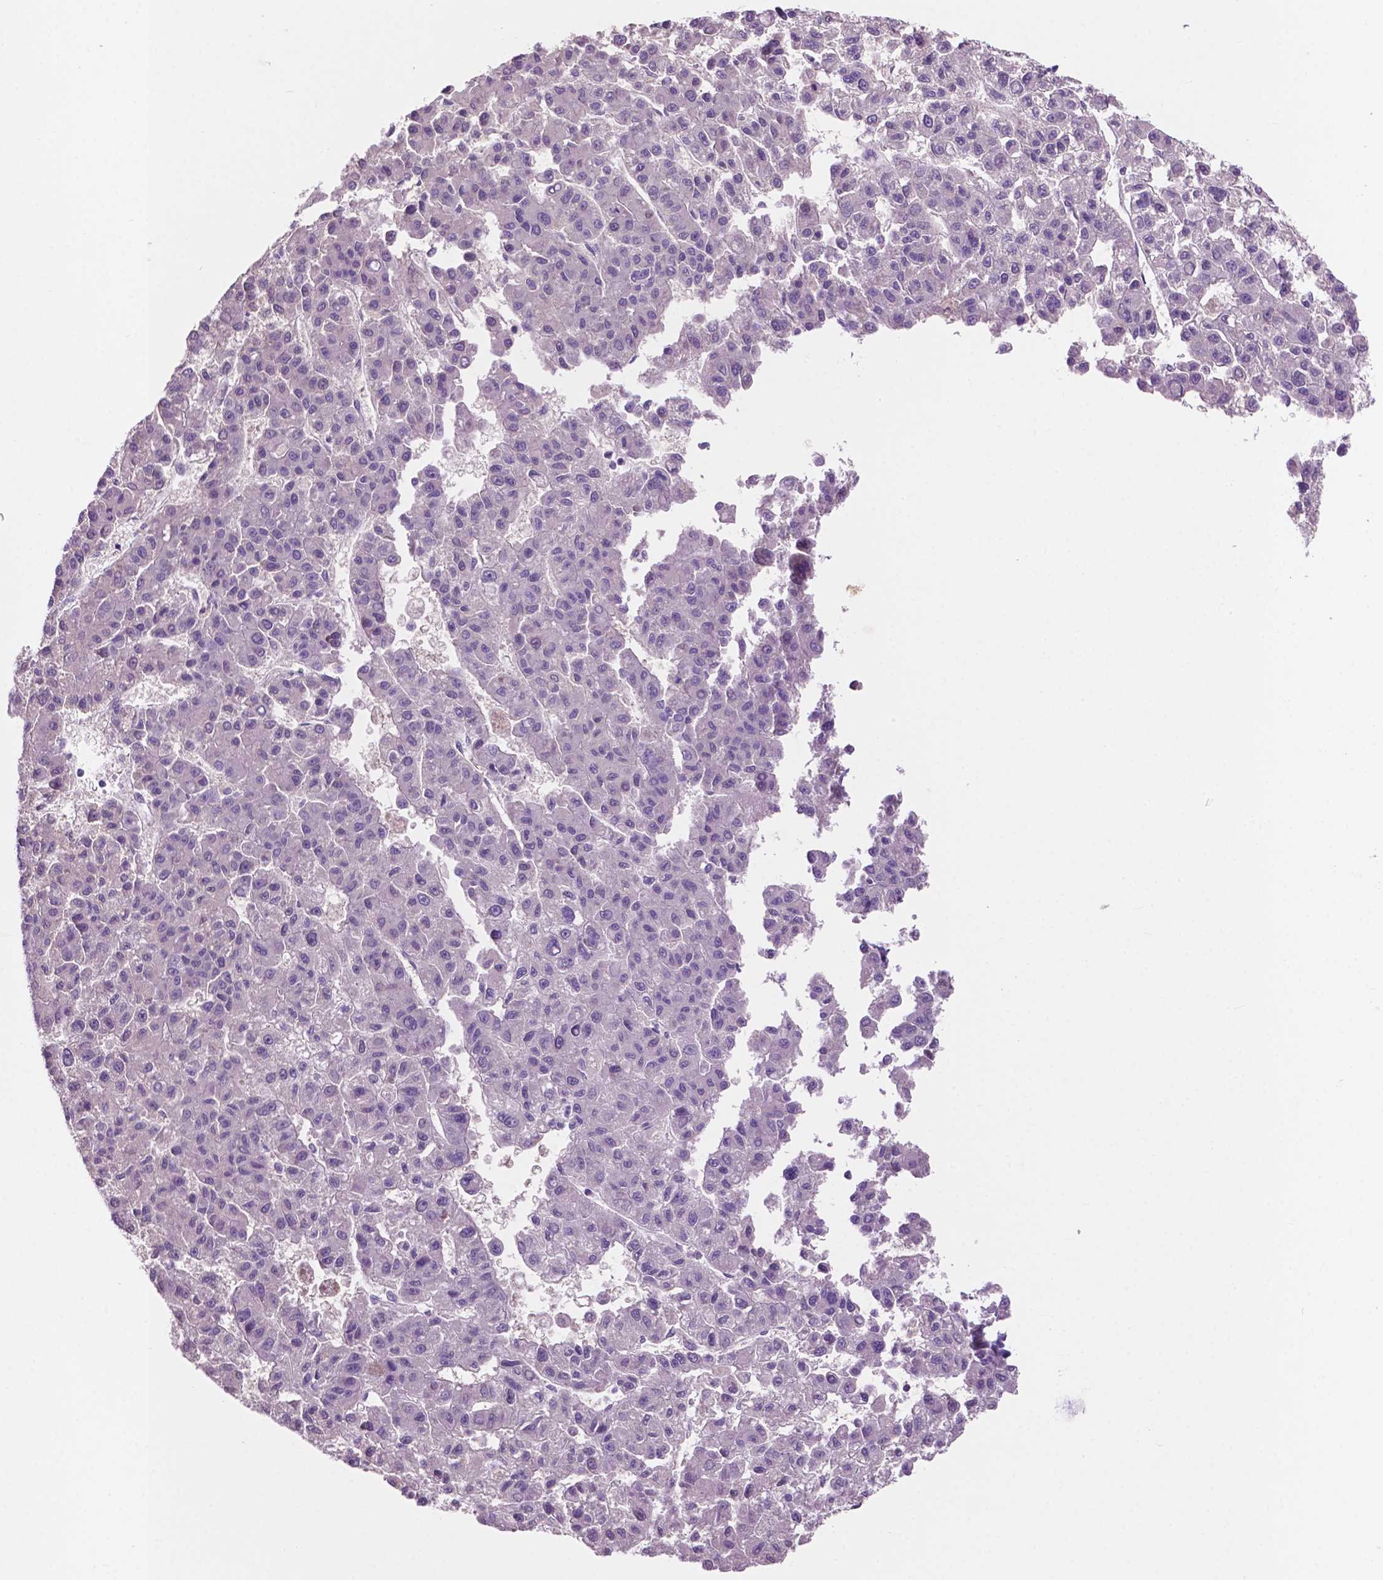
{"staining": {"intensity": "negative", "quantity": "none", "location": "none"}, "tissue": "liver cancer", "cell_type": "Tumor cells", "image_type": "cancer", "snomed": [{"axis": "morphology", "description": "Carcinoma, Hepatocellular, NOS"}, {"axis": "topography", "description": "Liver"}], "caption": "This is an IHC micrograph of human liver cancer. There is no staining in tumor cells.", "gene": "ACY3", "patient": {"sex": "male", "age": 70}}